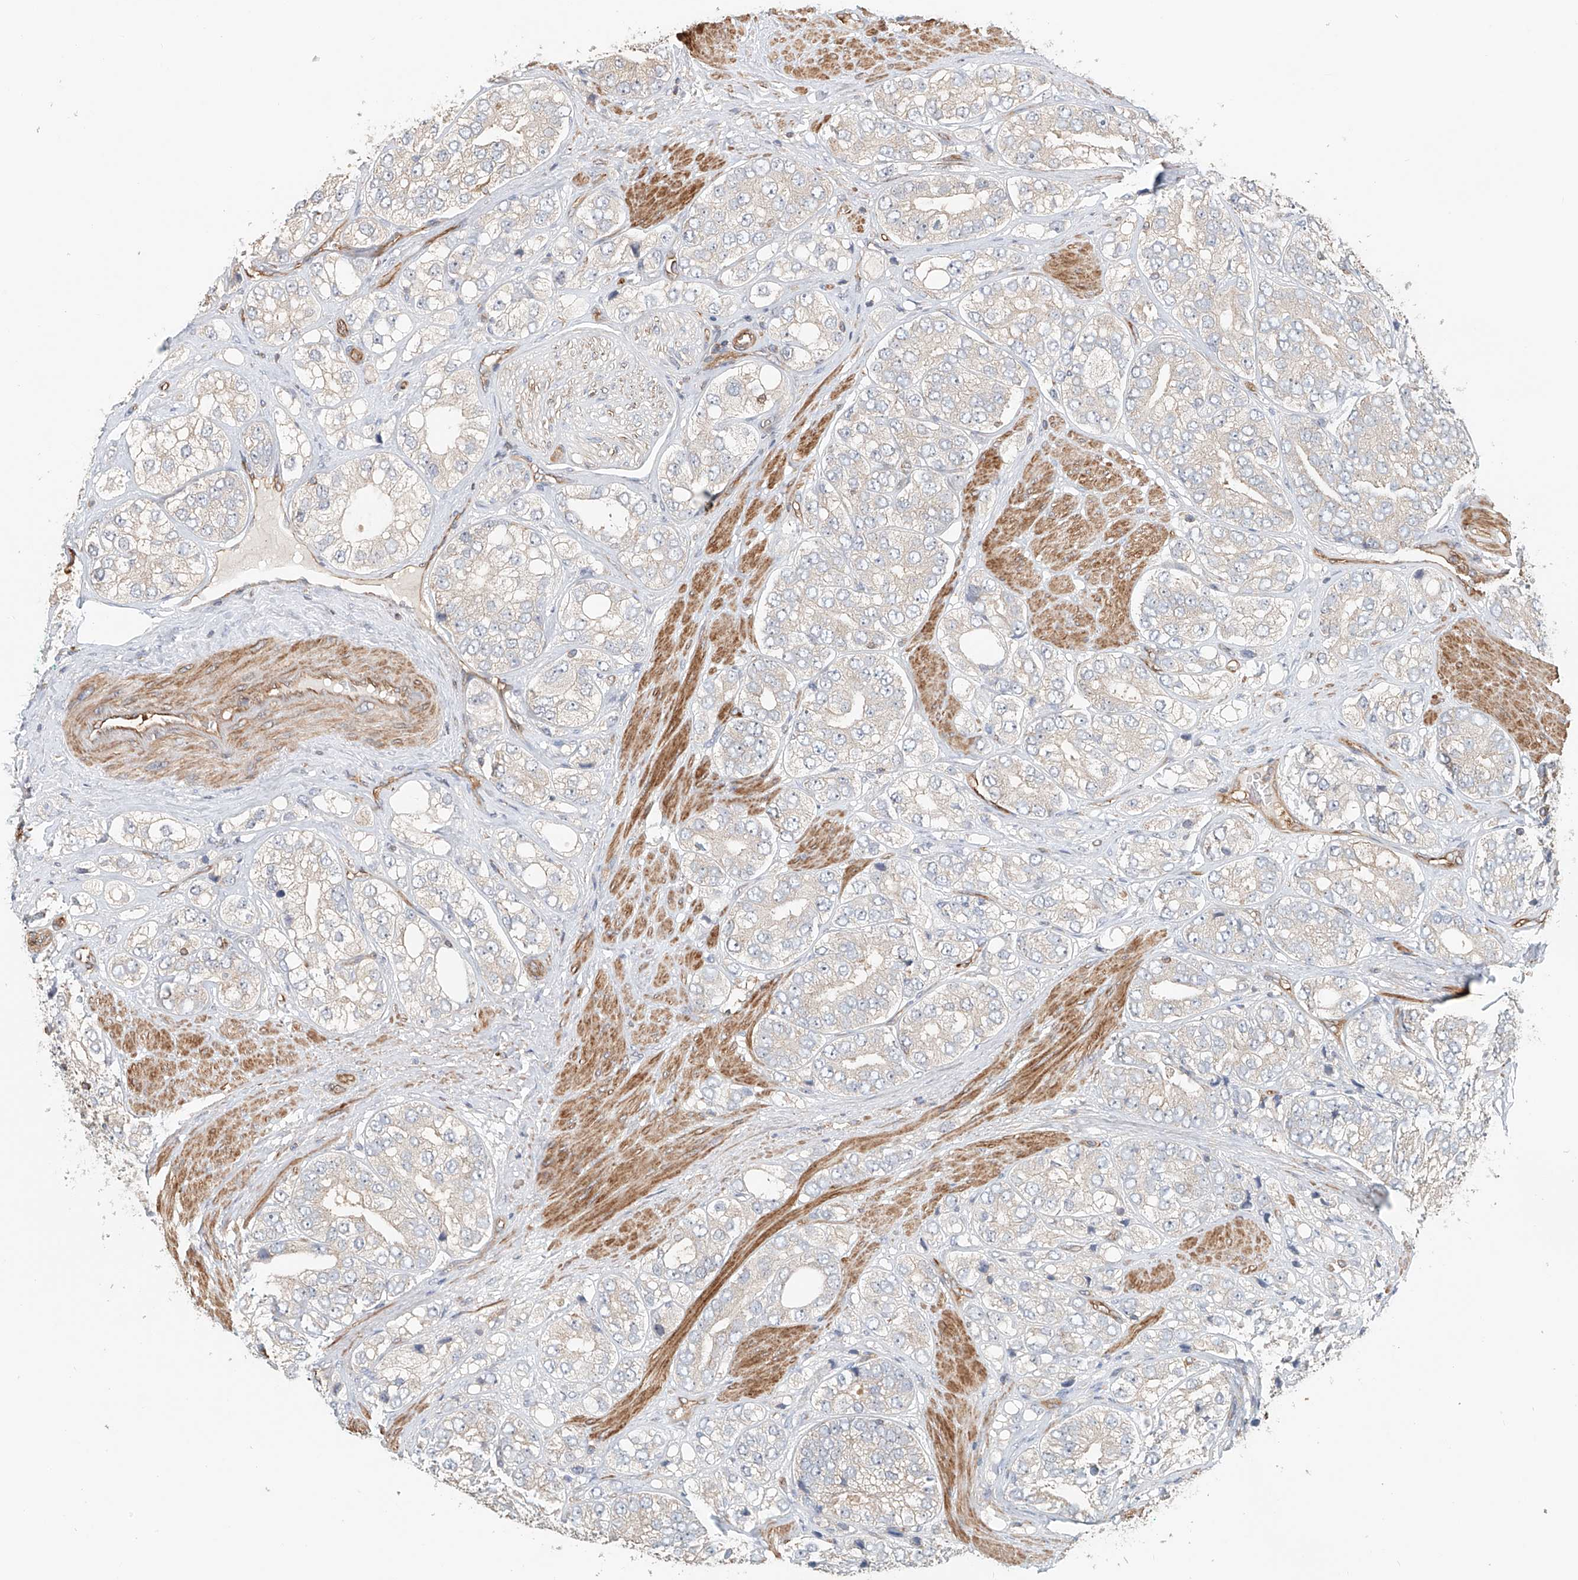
{"staining": {"intensity": "negative", "quantity": "none", "location": "none"}, "tissue": "prostate cancer", "cell_type": "Tumor cells", "image_type": "cancer", "snomed": [{"axis": "morphology", "description": "Adenocarcinoma, High grade"}, {"axis": "topography", "description": "Prostate"}], "caption": "A high-resolution image shows immunohistochemistry (IHC) staining of prostate cancer (high-grade adenocarcinoma), which exhibits no significant expression in tumor cells. Brightfield microscopy of IHC stained with DAB (3,3'-diaminobenzidine) (brown) and hematoxylin (blue), captured at high magnification.", "gene": "FRYL", "patient": {"sex": "male", "age": 50}}